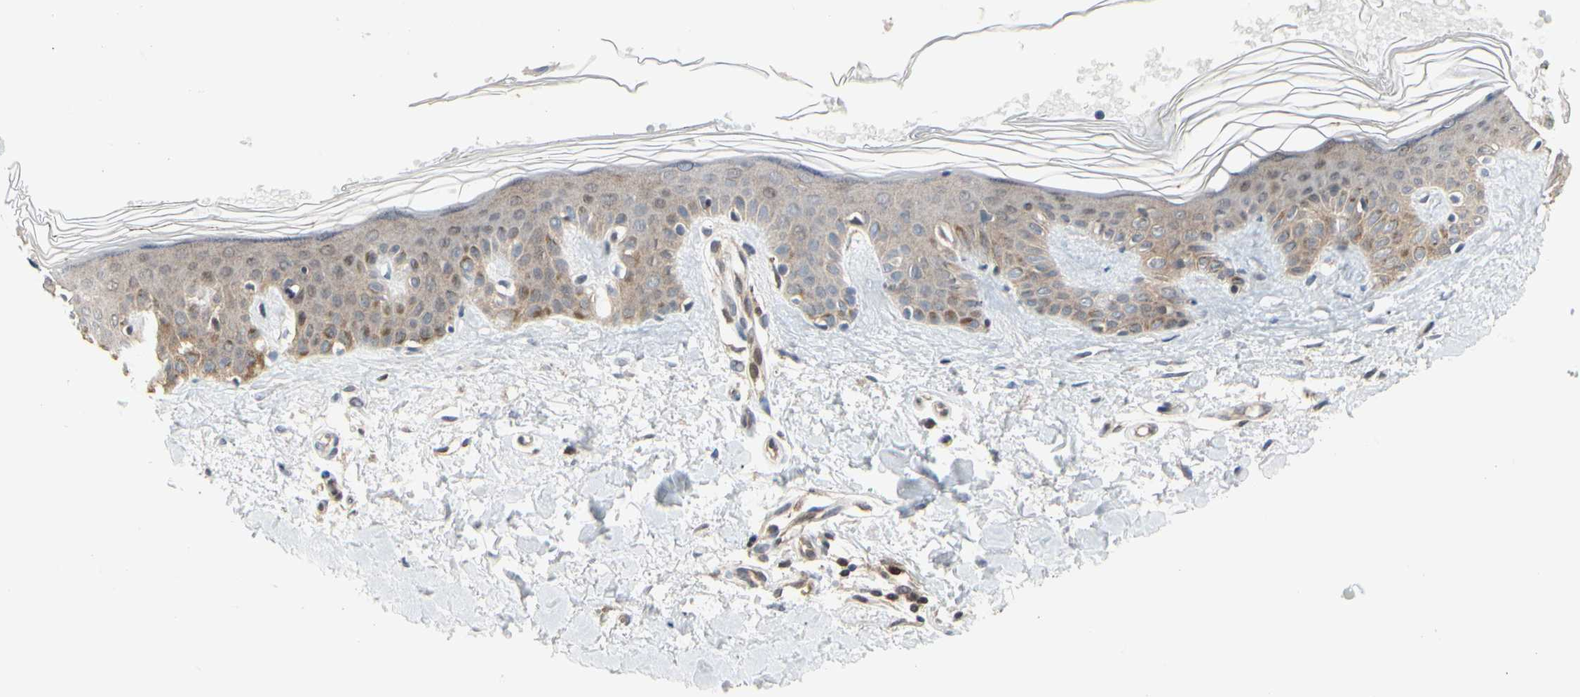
{"staining": {"intensity": "negative", "quantity": "none", "location": "none"}, "tissue": "skin", "cell_type": "Fibroblasts", "image_type": "normal", "snomed": [{"axis": "morphology", "description": "Normal tissue, NOS"}, {"axis": "topography", "description": "Skin"}], "caption": "An immunohistochemistry histopathology image of benign skin is shown. There is no staining in fibroblasts of skin. The staining was performed using DAB to visualize the protein expression in brown, while the nuclei were stained in blue with hematoxylin (Magnification: 20x).", "gene": "CDK5", "patient": {"sex": "male", "age": 67}}